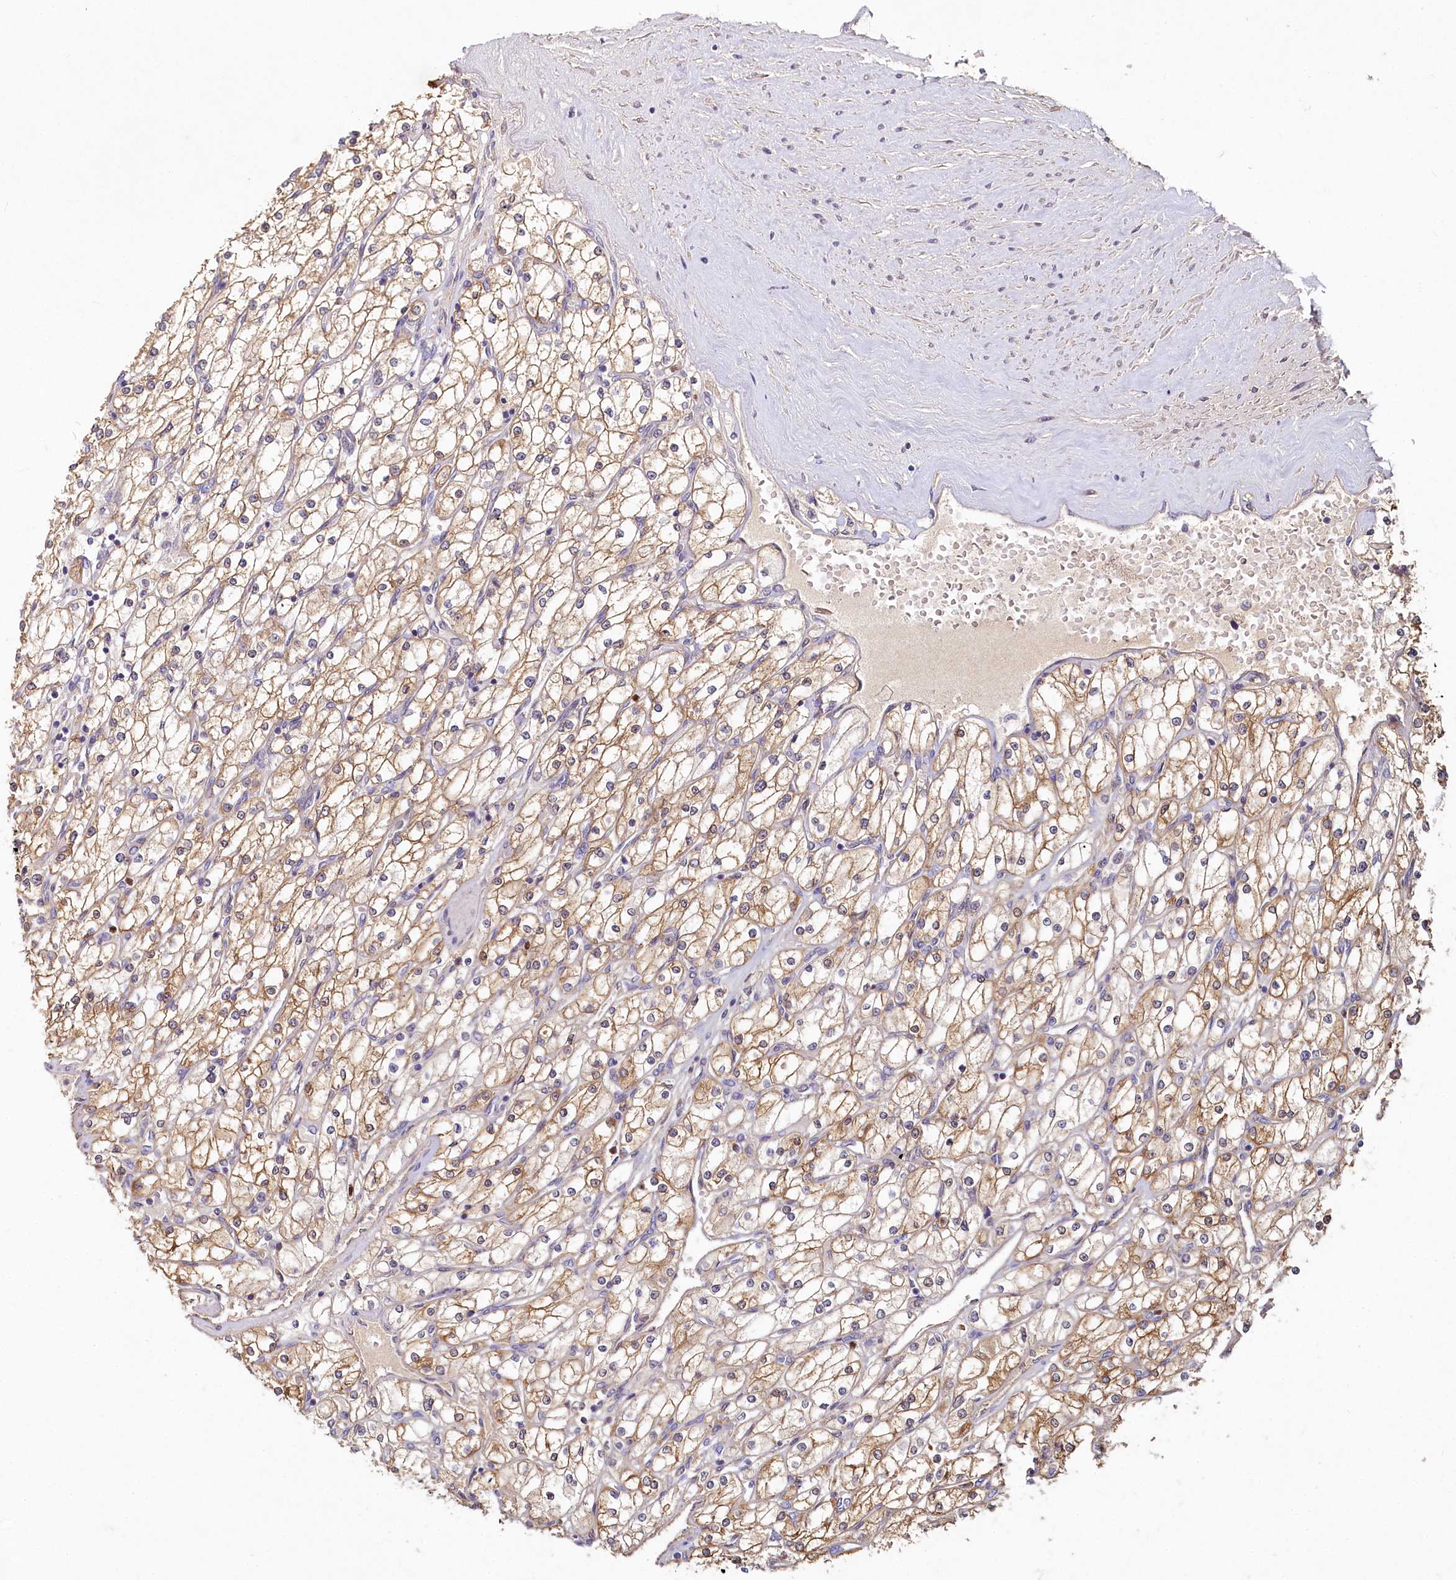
{"staining": {"intensity": "moderate", "quantity": ">75%", "location": "cytoplasmic/membranous"}, "tissue": "renal cancer", "cell_type": "Tumor cells", "image_type": "cancer", "snomed": [{"axis": "morphology", "description": "Adenocarcinoma, NOS"}, {"axis": "topography", "description": "Kidney"}], "caption": "Brown immunohistochemical staining in adenocarcinoma (renal) displays moderate cytoplasmic/membranous staining in approximately >75% of tumor cells.", "gene": "HERC3", "patient": {"sex": "male", "age": 80}}